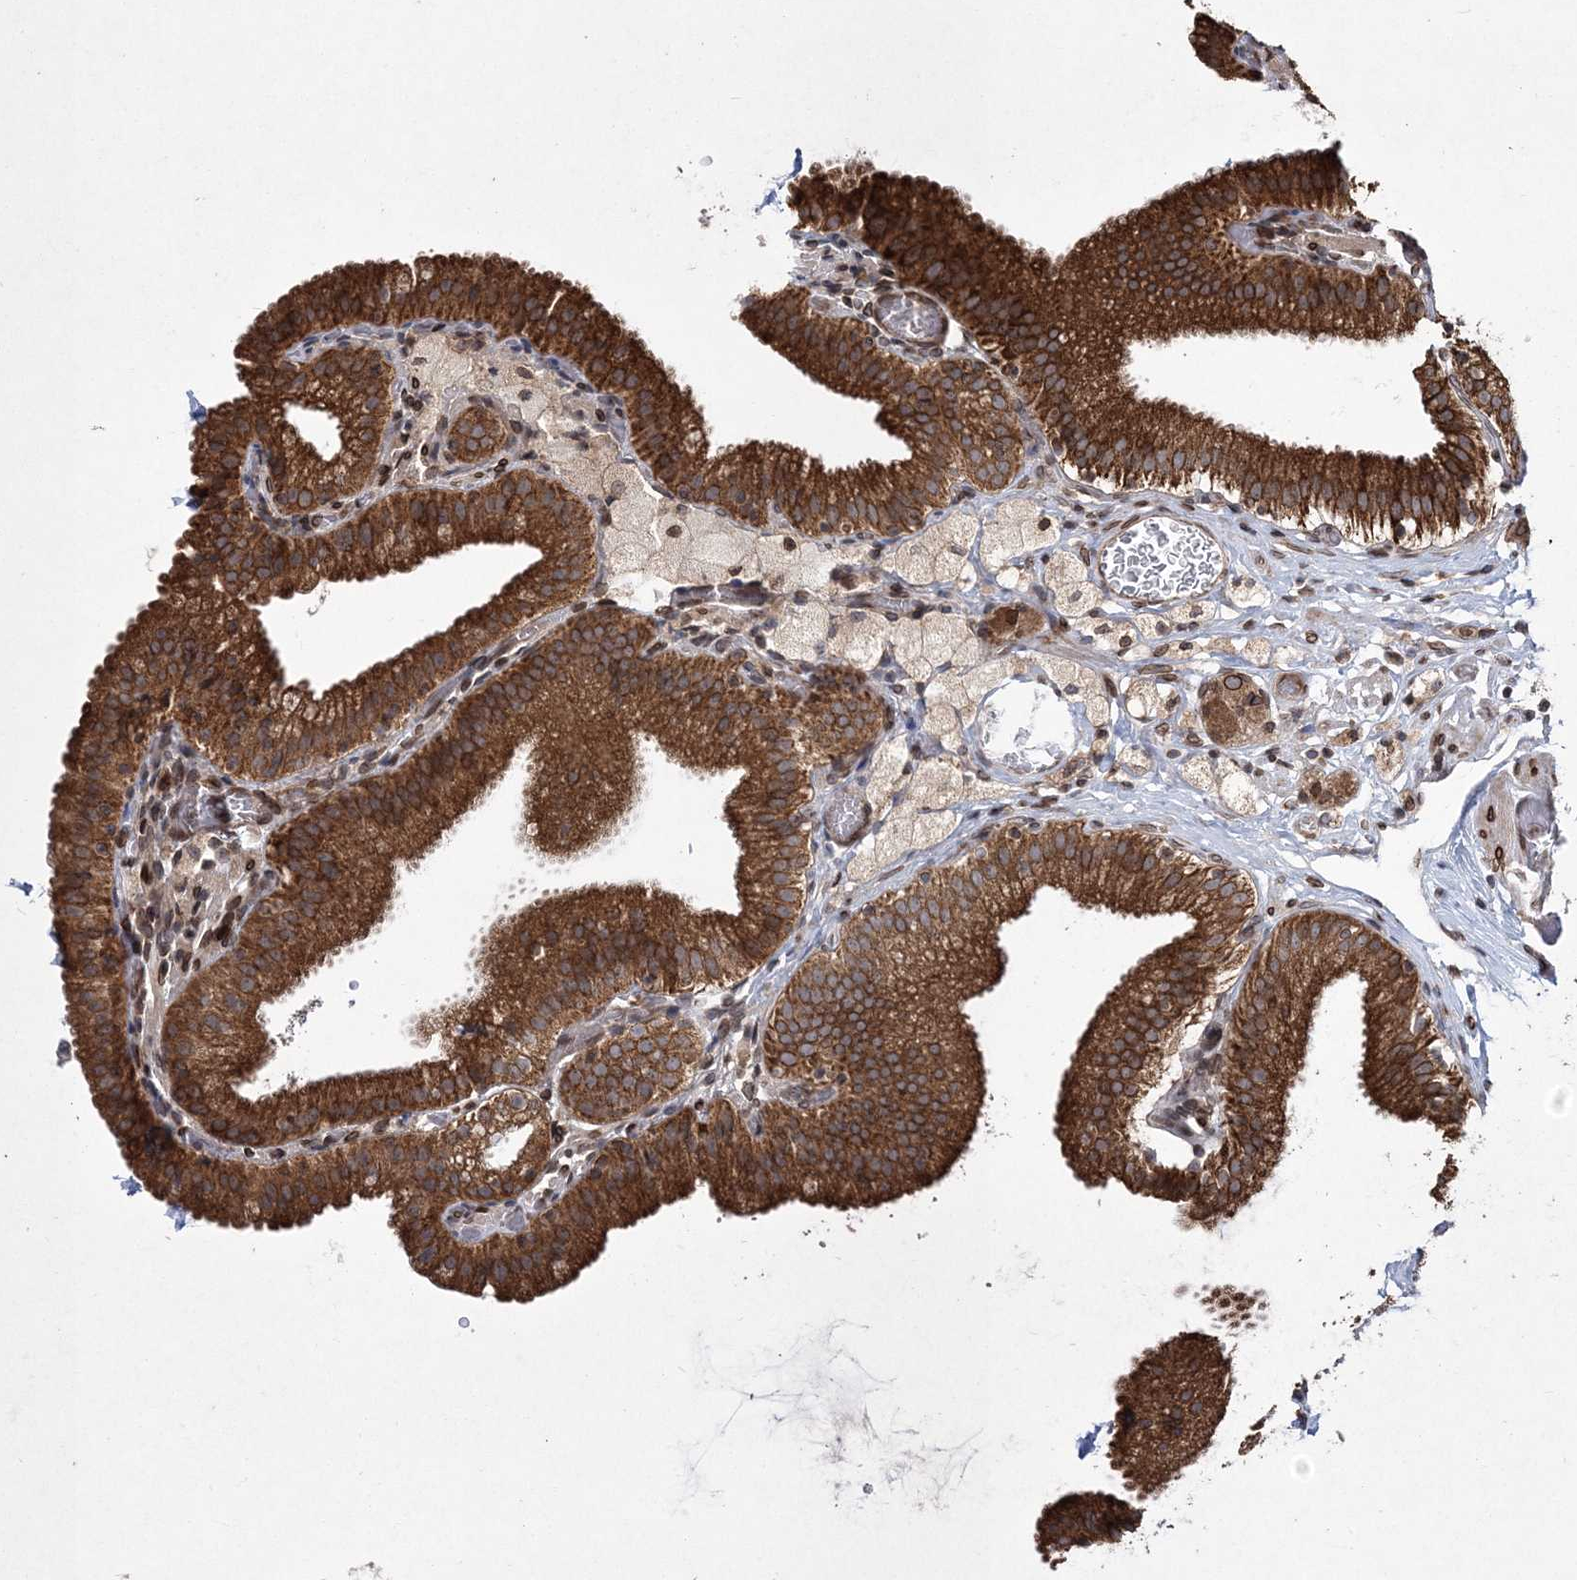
{"staining": {"intensity": "strong", "quantity": ">75%", "location": "cytoplasmic/membranous"}, "tissue": "gallbladder", "cell_type": "Glandular cells", "image_type": "normal", "snomed": [{"axis": "morphology", "description": "Normal tissue, NOS"}, {"axis": "topography", "description": "Gallbladder"}], "caption": "This photomicrograph exhibits immunohistochemistry (IHC) staining of unremarkable gallbladder, with high strong cytoplasmic/membranous staining in about >75% of glandular cells.", "gene": "DNAJC27", "patient": {"sex": "male", "age": 54}}